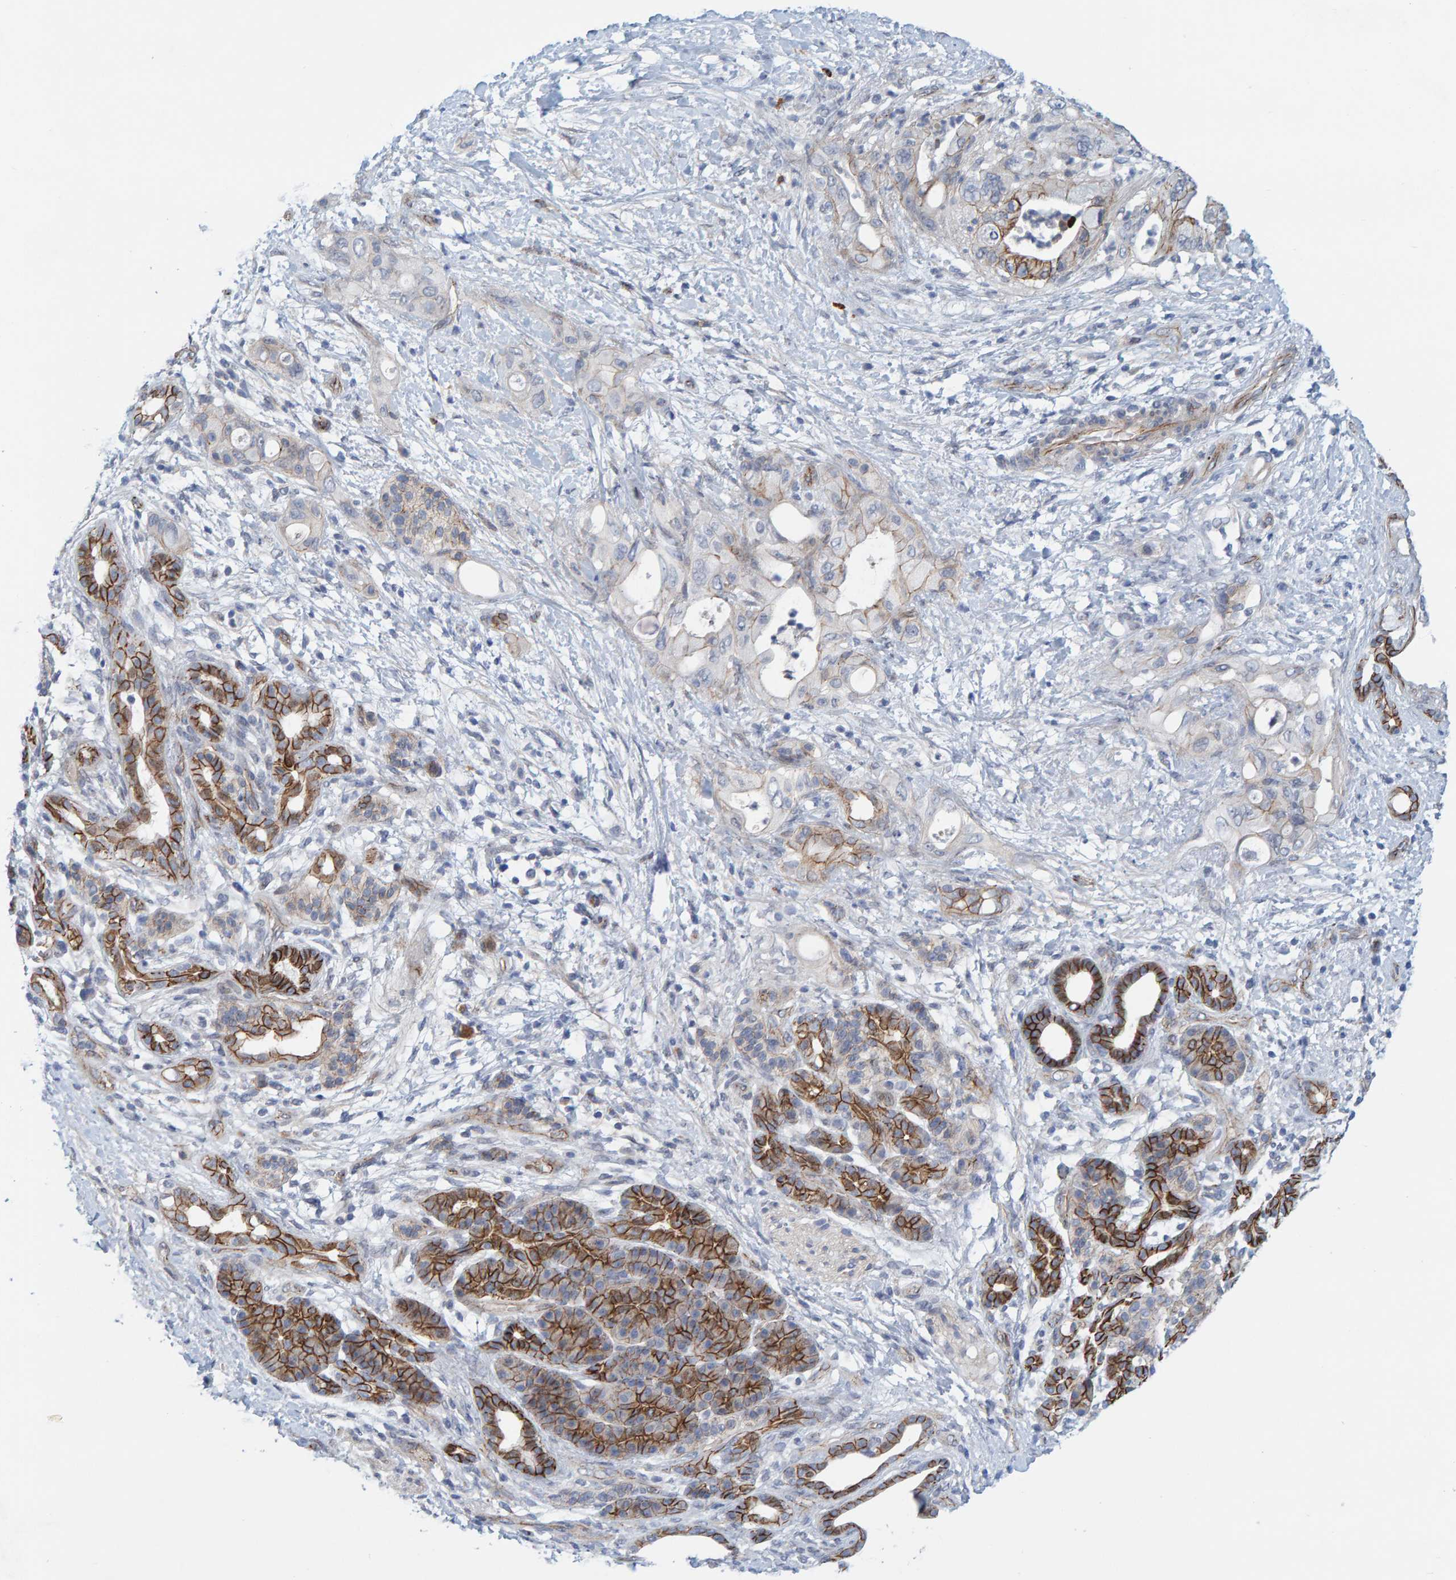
{"staining": {"intensity": "moderate", "quantity": "25%-75%", "location": "cytoplasmic/membranous"}, "tissue": "pancreatic cancer", "cell_type": "Tumor cells", "image_type": "cancer", "snomed": [{"axis": "morphology", "description": "Adenocarcinoma, NOS"}, {"axis": "topography", "description": "Pancreas"}], "caption": "A photomicrograph showing moderate cytoplasmic/membranous staining in approximately 25%-75% of tumor cells in adenocarcinoma (pancreatic), as visualized by brown immunohistochemical staining.", "gene": "KRBA2", "patient": {"sex": "male", "age": 59}}